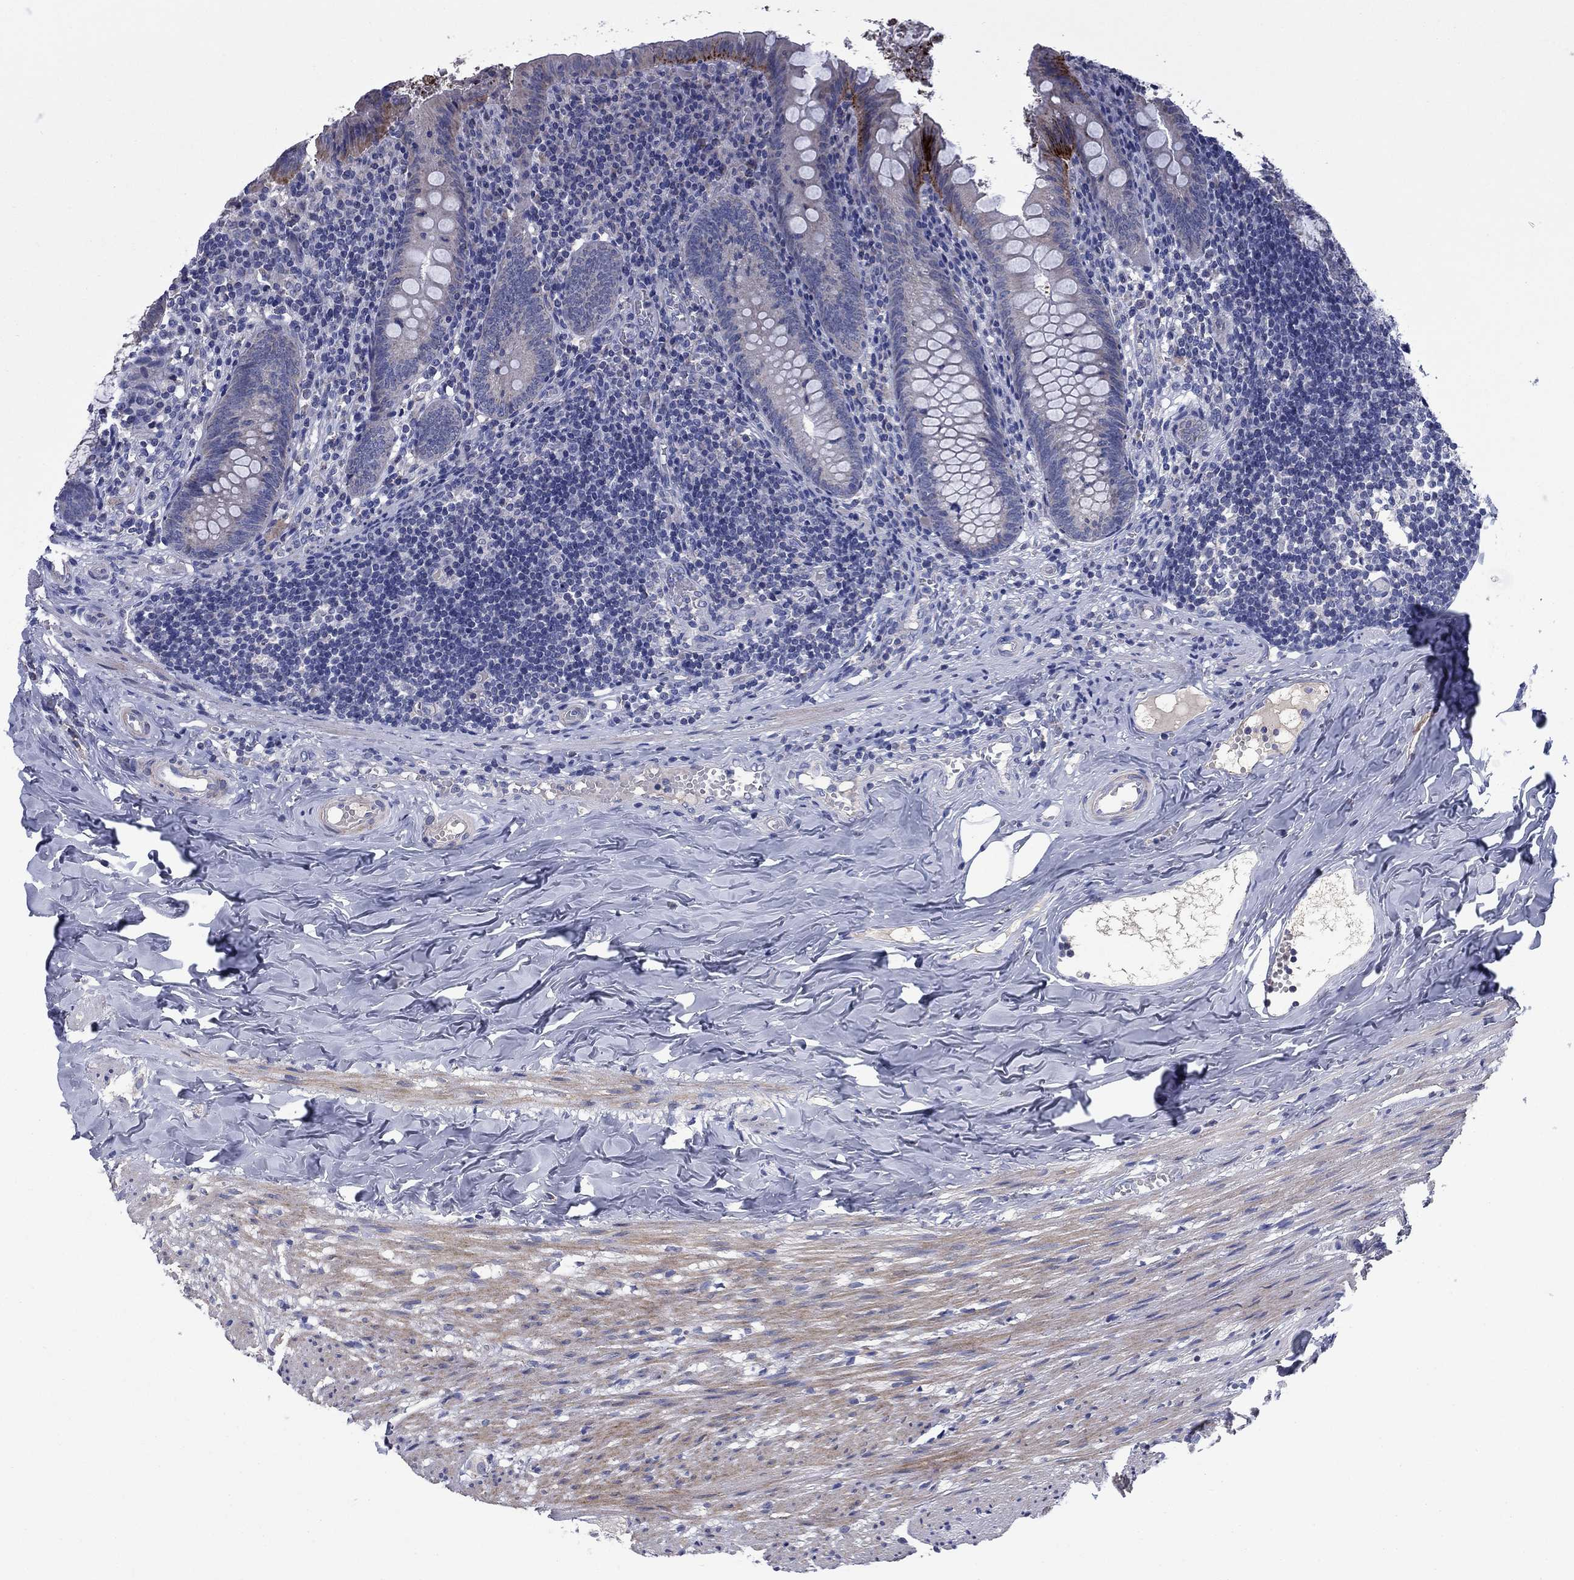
{"staining": {"intensity": "negative", "quantity": "none", "location": "none"}, "tissue": "appendix", "cell_type": "Glandular cells", "image_type": "normal", "snomed": [{"axis": "morphology", "description": "Normal tissue, NOS"}, {"axis": "topography", "description": "Appendix"}], "caption": "A high-resolution histopathology image shows immunohistochemistry (IHC) staining of normal appendix, which exhibits no significant positivity in glandular cells.", "gene": "FRK", "patient": {"sex": "female", "age": 23}}